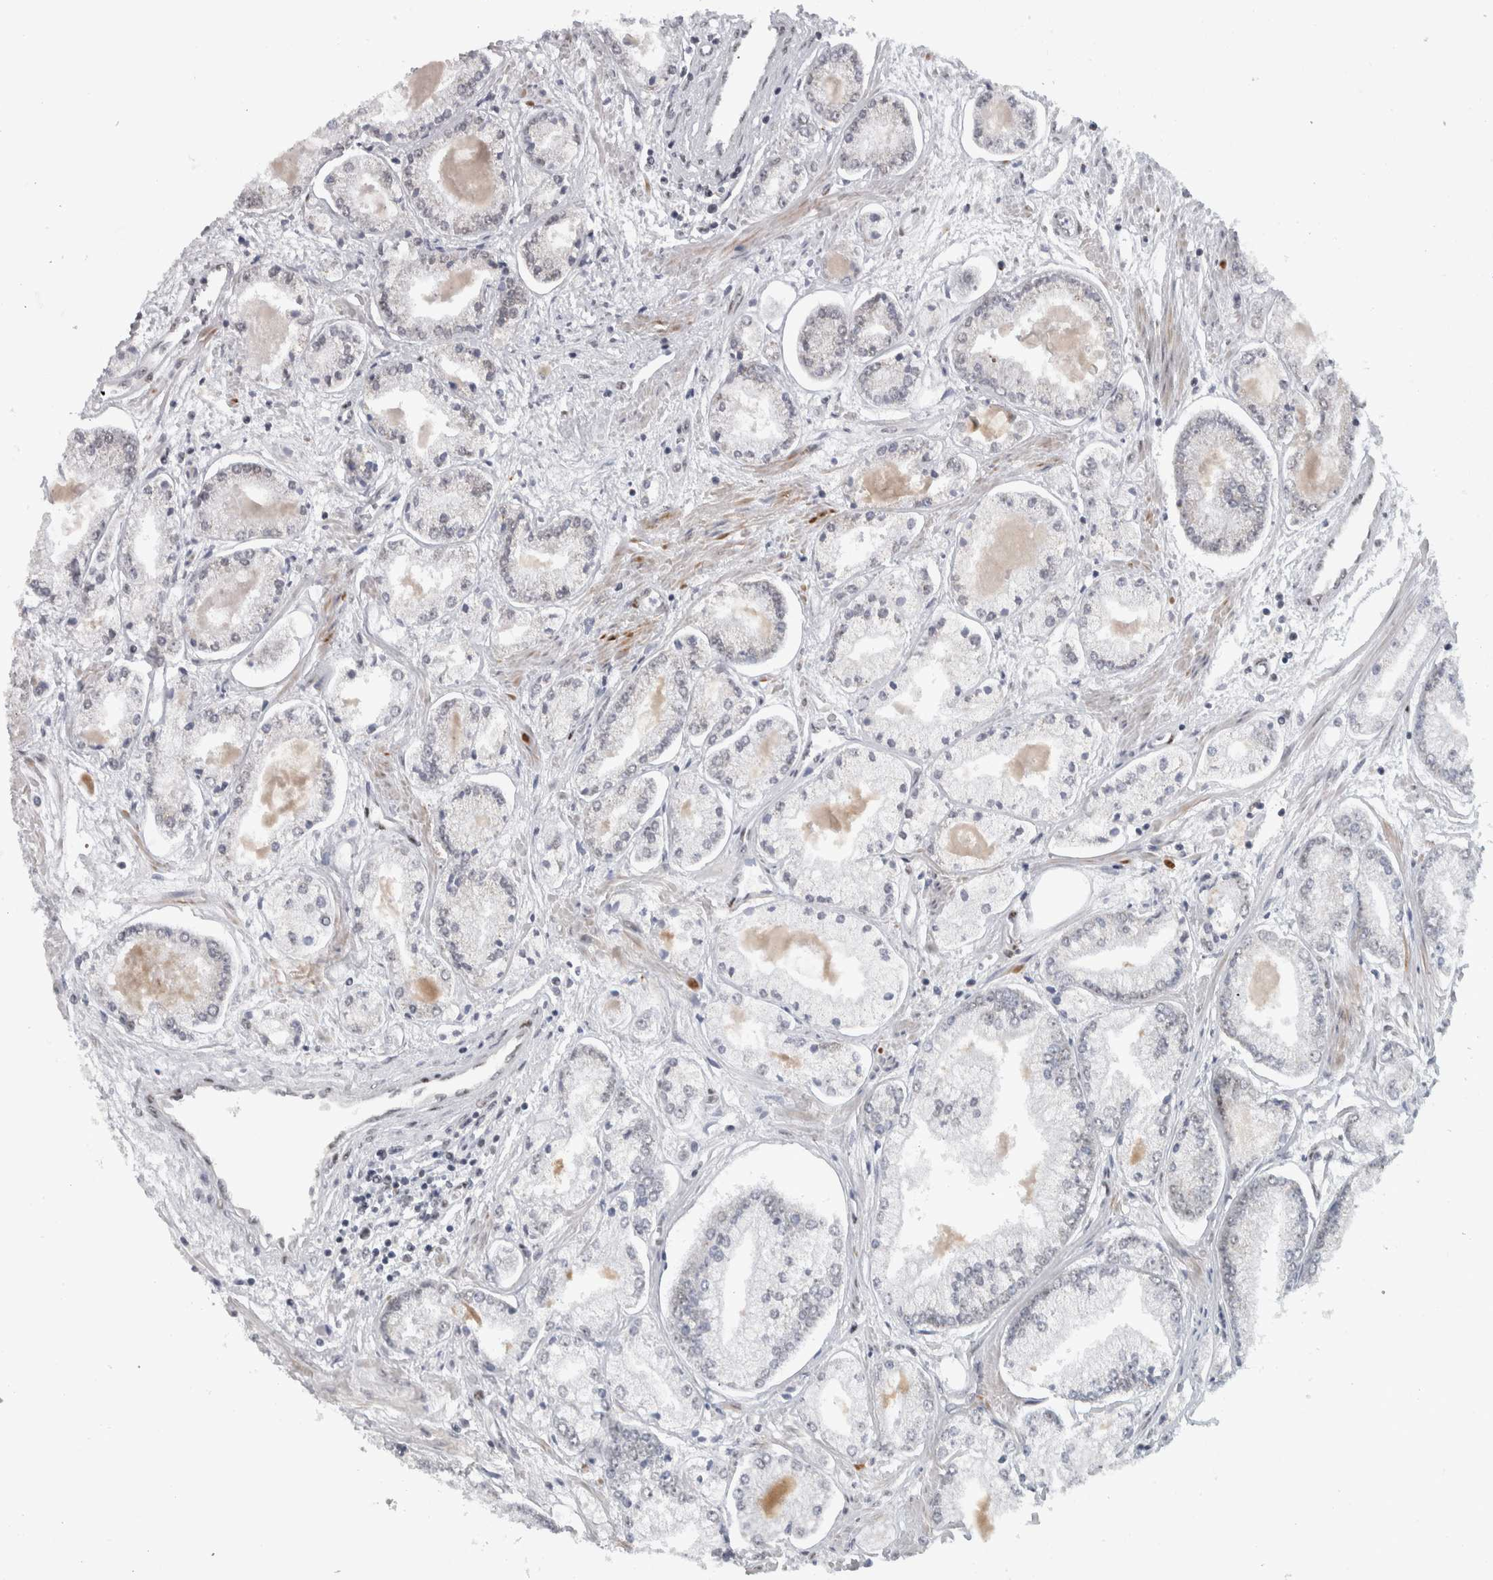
{"staining": {"intensity": "negative", "quantity": "none", "location": "none"}, "tissue": "prostate cancer", "cell_type": "Tumor cells", "image_type": "cancer", "snomed": [{"axis": "morphology", "description": "Adenocarcinoma, Low grade"}, {"axis": "topography", "description": "Prostate"}], "caption": "This is a micrograph of IHC staining of prostate cancer (low-grade adenocarcinoma), which shows no staining in tumor cells.", "gene": "HEXIM2", "patient": {"sex": "male", "age": 52}}